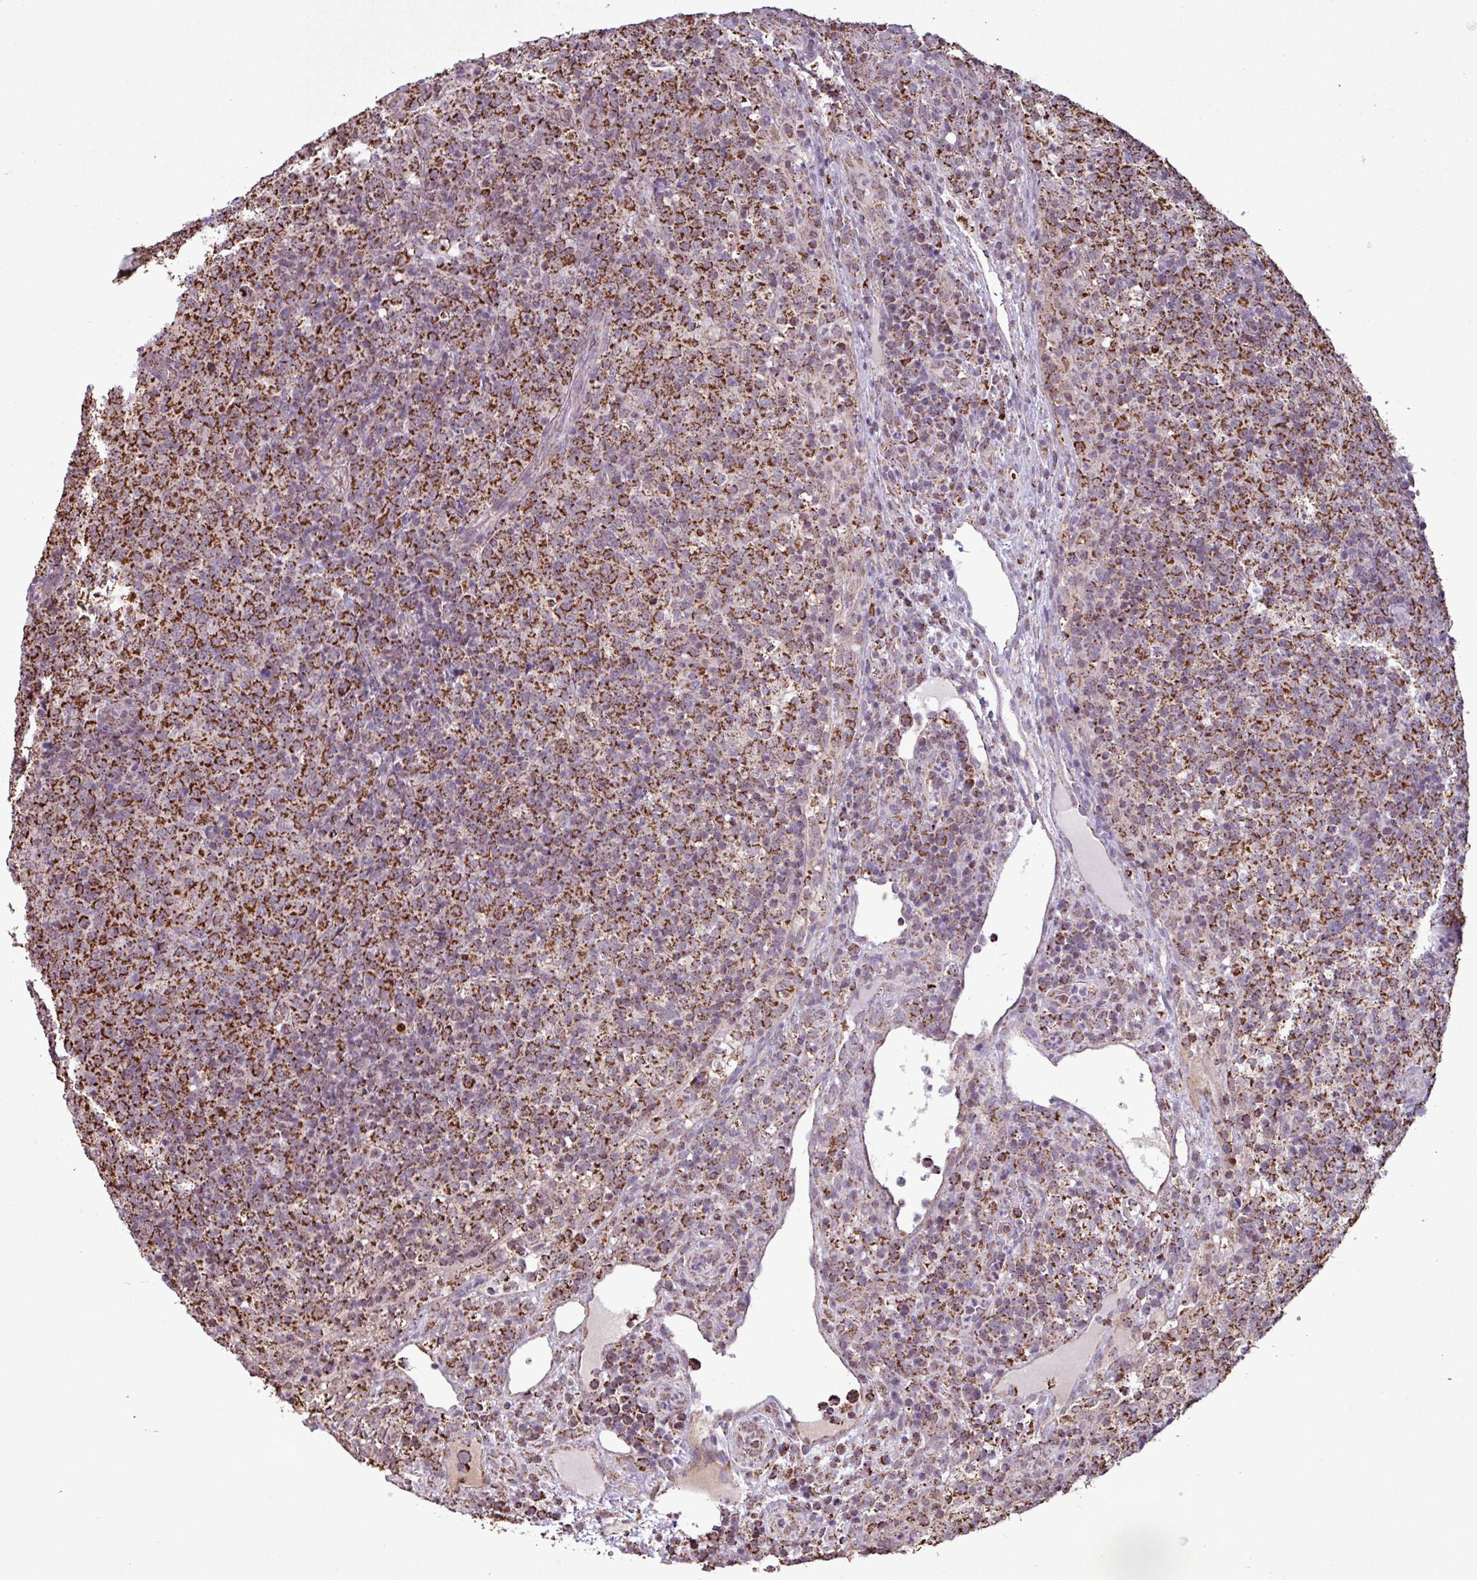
{"staining": {"intensity": "strong", "quantity": ">75%", "location": "cytoplasmic/membranous"}, "tissue": "lymphoma", "cell_type": "Tumor cells", "image_type": "cancer", "snomed": [{"axis": "morphology", "description": "Malignant lymphoma, non-Hodgkin's type, High grade"}, {"axis": "topography", "description": "Lymph node"}], "caption": "Immunohistochemistry staining of lymphoma, which demonstrates high levels of strong cytoplasmic/membranous staining in approximately >75% of tumor cells indicating strong cytoplasmic/membranous protein positivity. The staining was performed using DAB (brown) for protein detection and nuclei were counterstained in hematoxylin (blue).", "gene": "ALG8", "patient": {"sex": "male", "age": 54}}